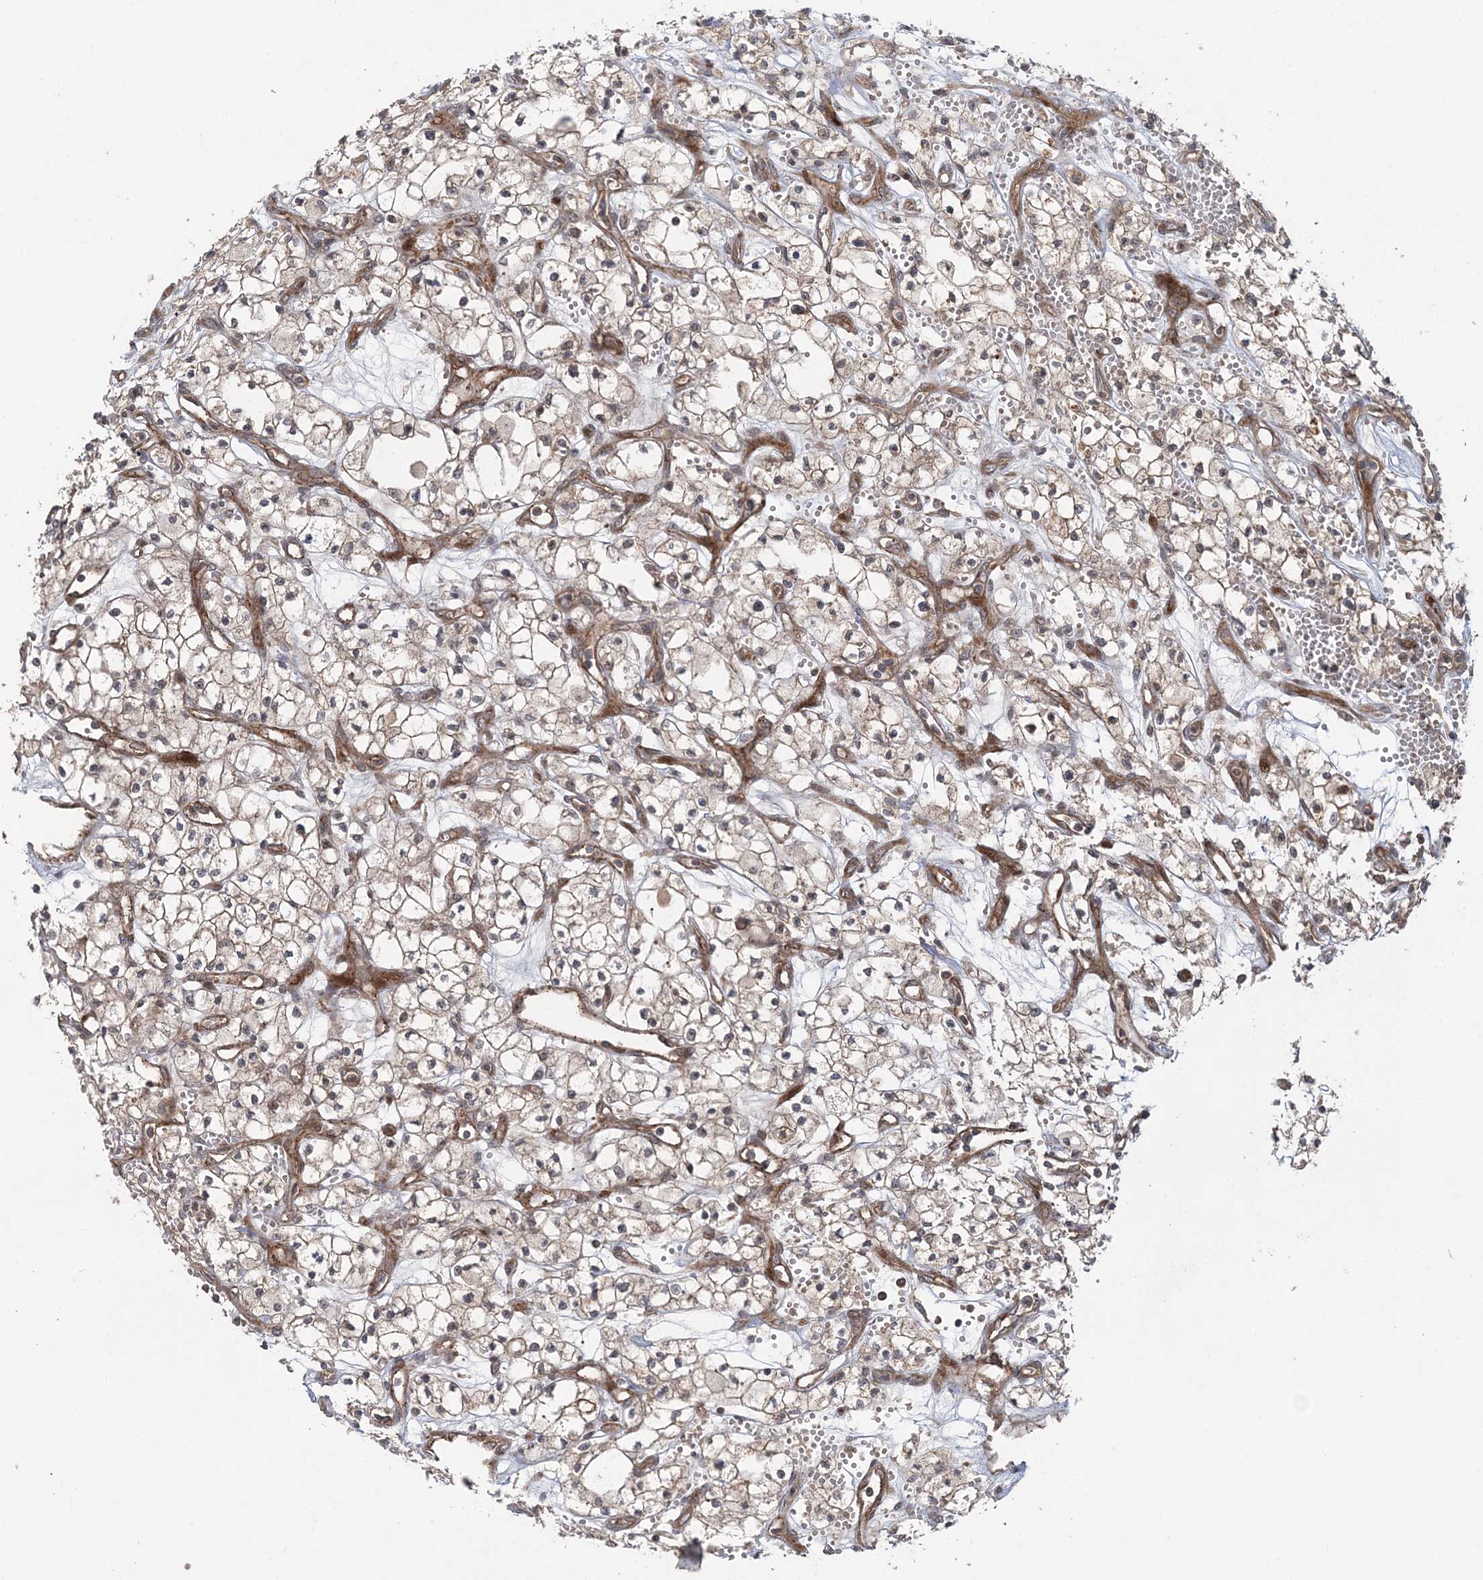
{"staining": {"intensity": "weak", "quantity": "25%-75%", "location": "cytoplasmic/membranous"}, "tissue": "renal cancer", "cell_type": "Tumor cells", "image_type": "cancer", "snomed": [{"axis": "morphology", "description": "Adenocarcinoma, NOS"}, {"axis": "topography", "description": "Kidney"}], "caption": "This image demonstrates immunohistochemistry (IHC) staining of adenocarcinoma (renal), with low weak cytoplasmic/membranous positivity in approximately 25%-75% of tumor cells.", "gene": "UBTD2", "patient": {"sex": "male", "age": 59}}